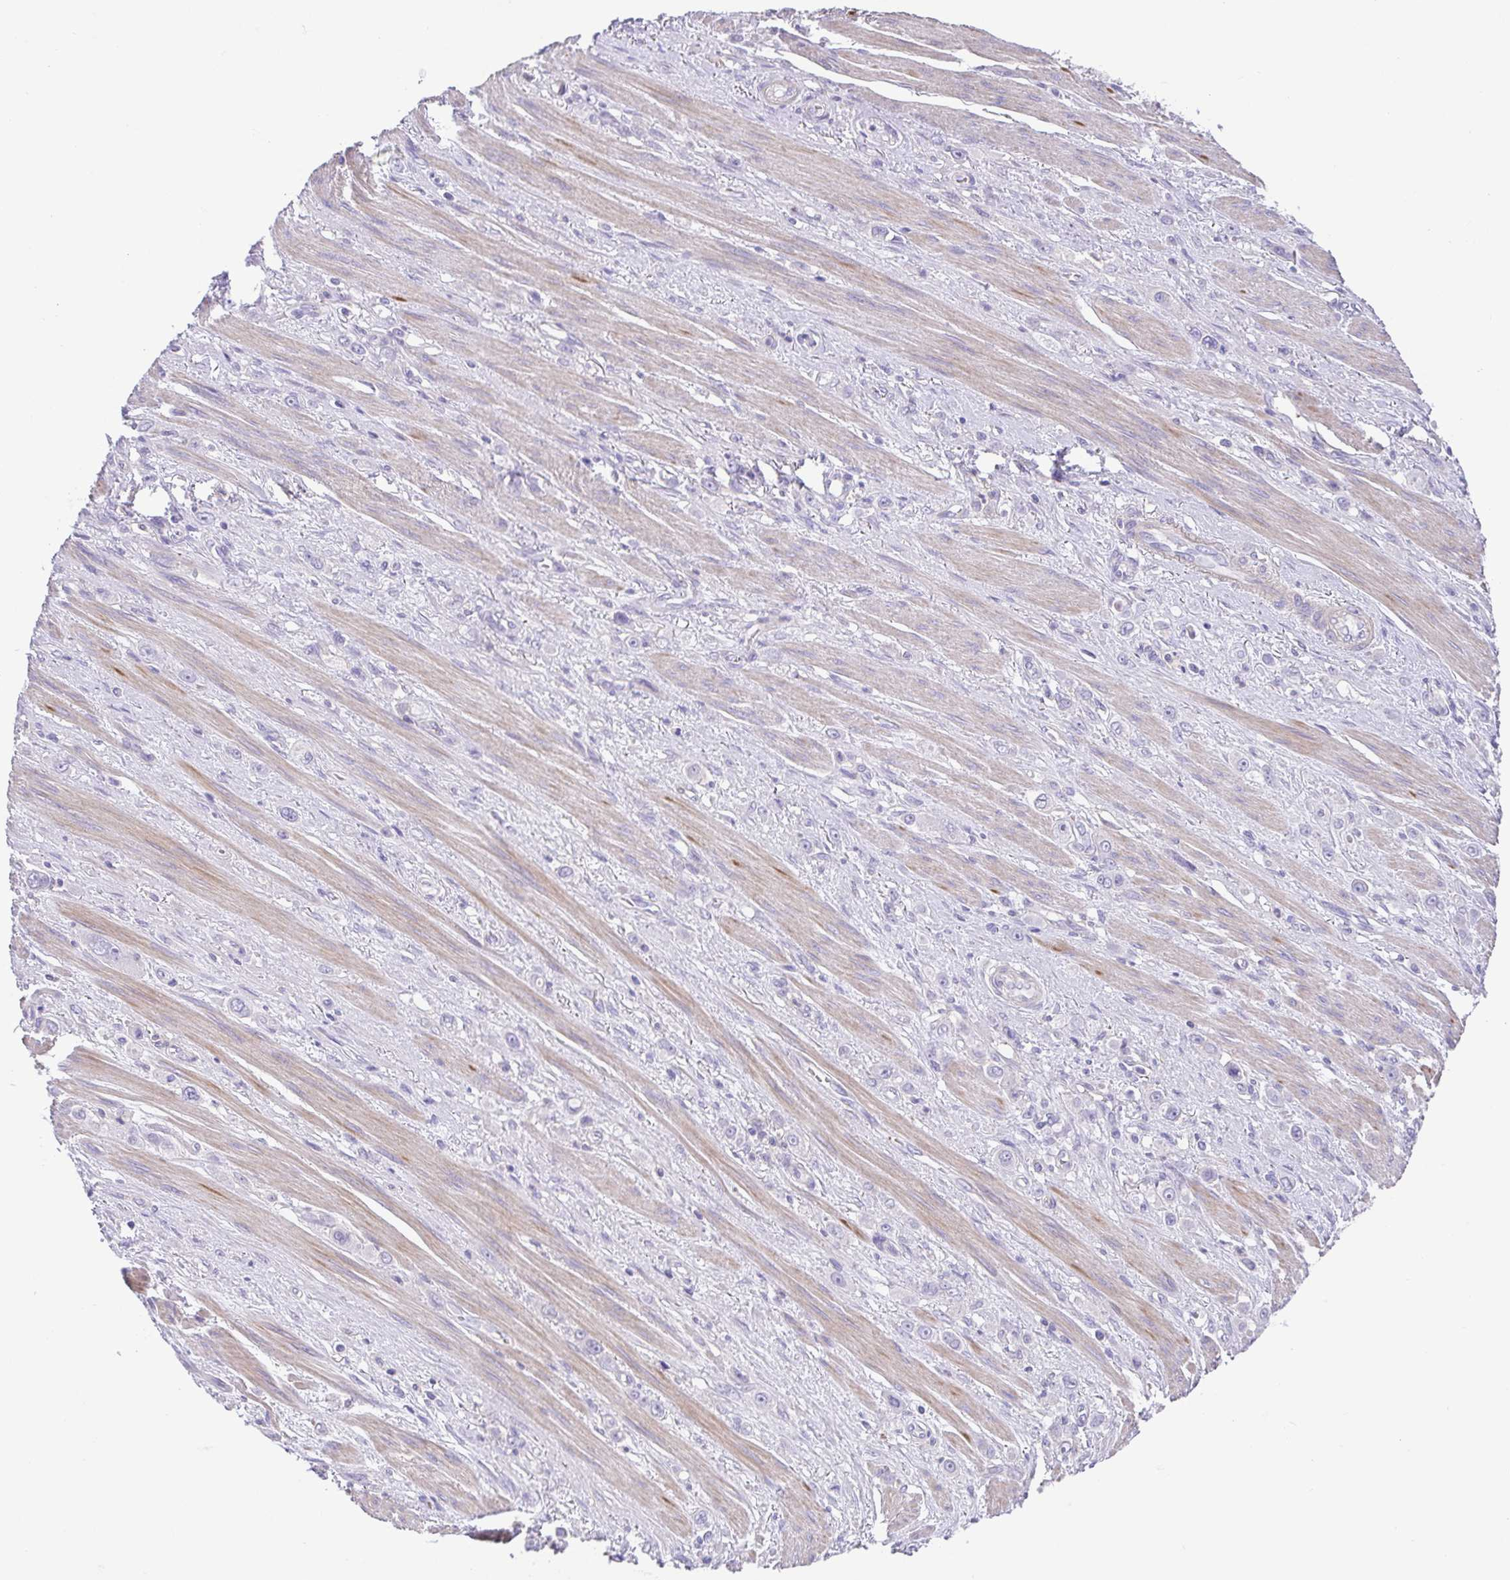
{"staining": {"intensity": "negative", "quantity": "none", "location": "none"}, "tissue": "stomach cancer", "cell_type": "Tumor cells", "image_type": "cancer", "snomed": [{"axis": "morphology", "description": "Adenocarcinoma, NOS"}, {"axis": "topography", "description": "Stomach, upper"}], "caption": "DAB immunohistochemical staining of human adenocarcinoma (stomach) exhibits no significant positivity in tumor cells.", "gene": "PRR14L", "patient": {"sex": "male", "age": 75}}